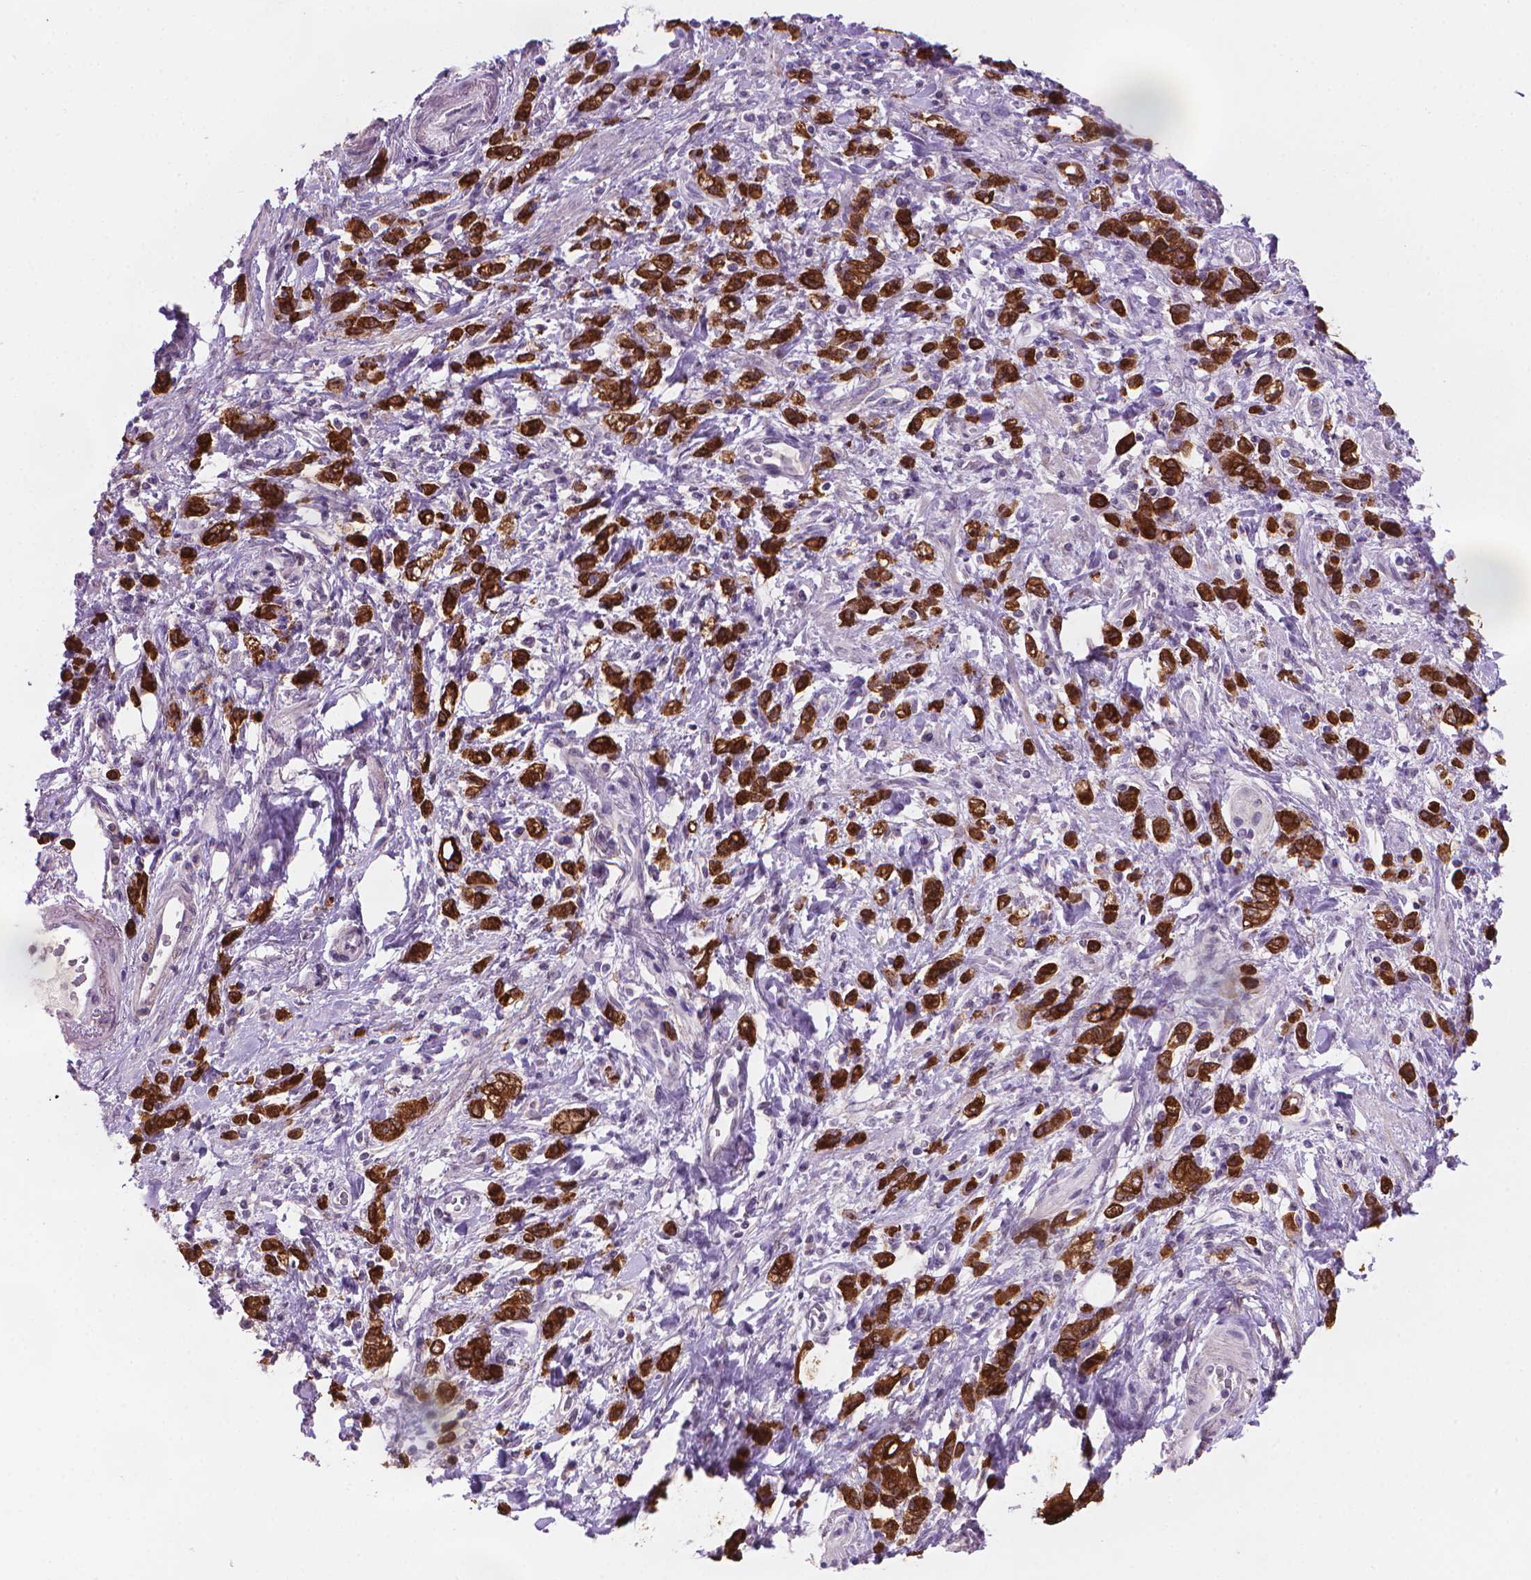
{"staining": {"intensity": "strong", "quantity": ">75%", "location": "cytoplasmic/membranous"}, "tissue": "stomach cancer", "cell_type": "Tumor cells", "image_type": "cancer", "snomed": [{"axis": "morphology", "description": "Adenocarcinoma, NOS"}, {"axis": "topography", "description": "Stomach"}], "caption": "Human stomach adenocarcinoma stained with a brown dye exhibits strong cytoplasmic/membranous positive expression in approximately >75% of tumor cells.", "gene": "MUC1", "patient": {"sex": "male", "age": 77}}